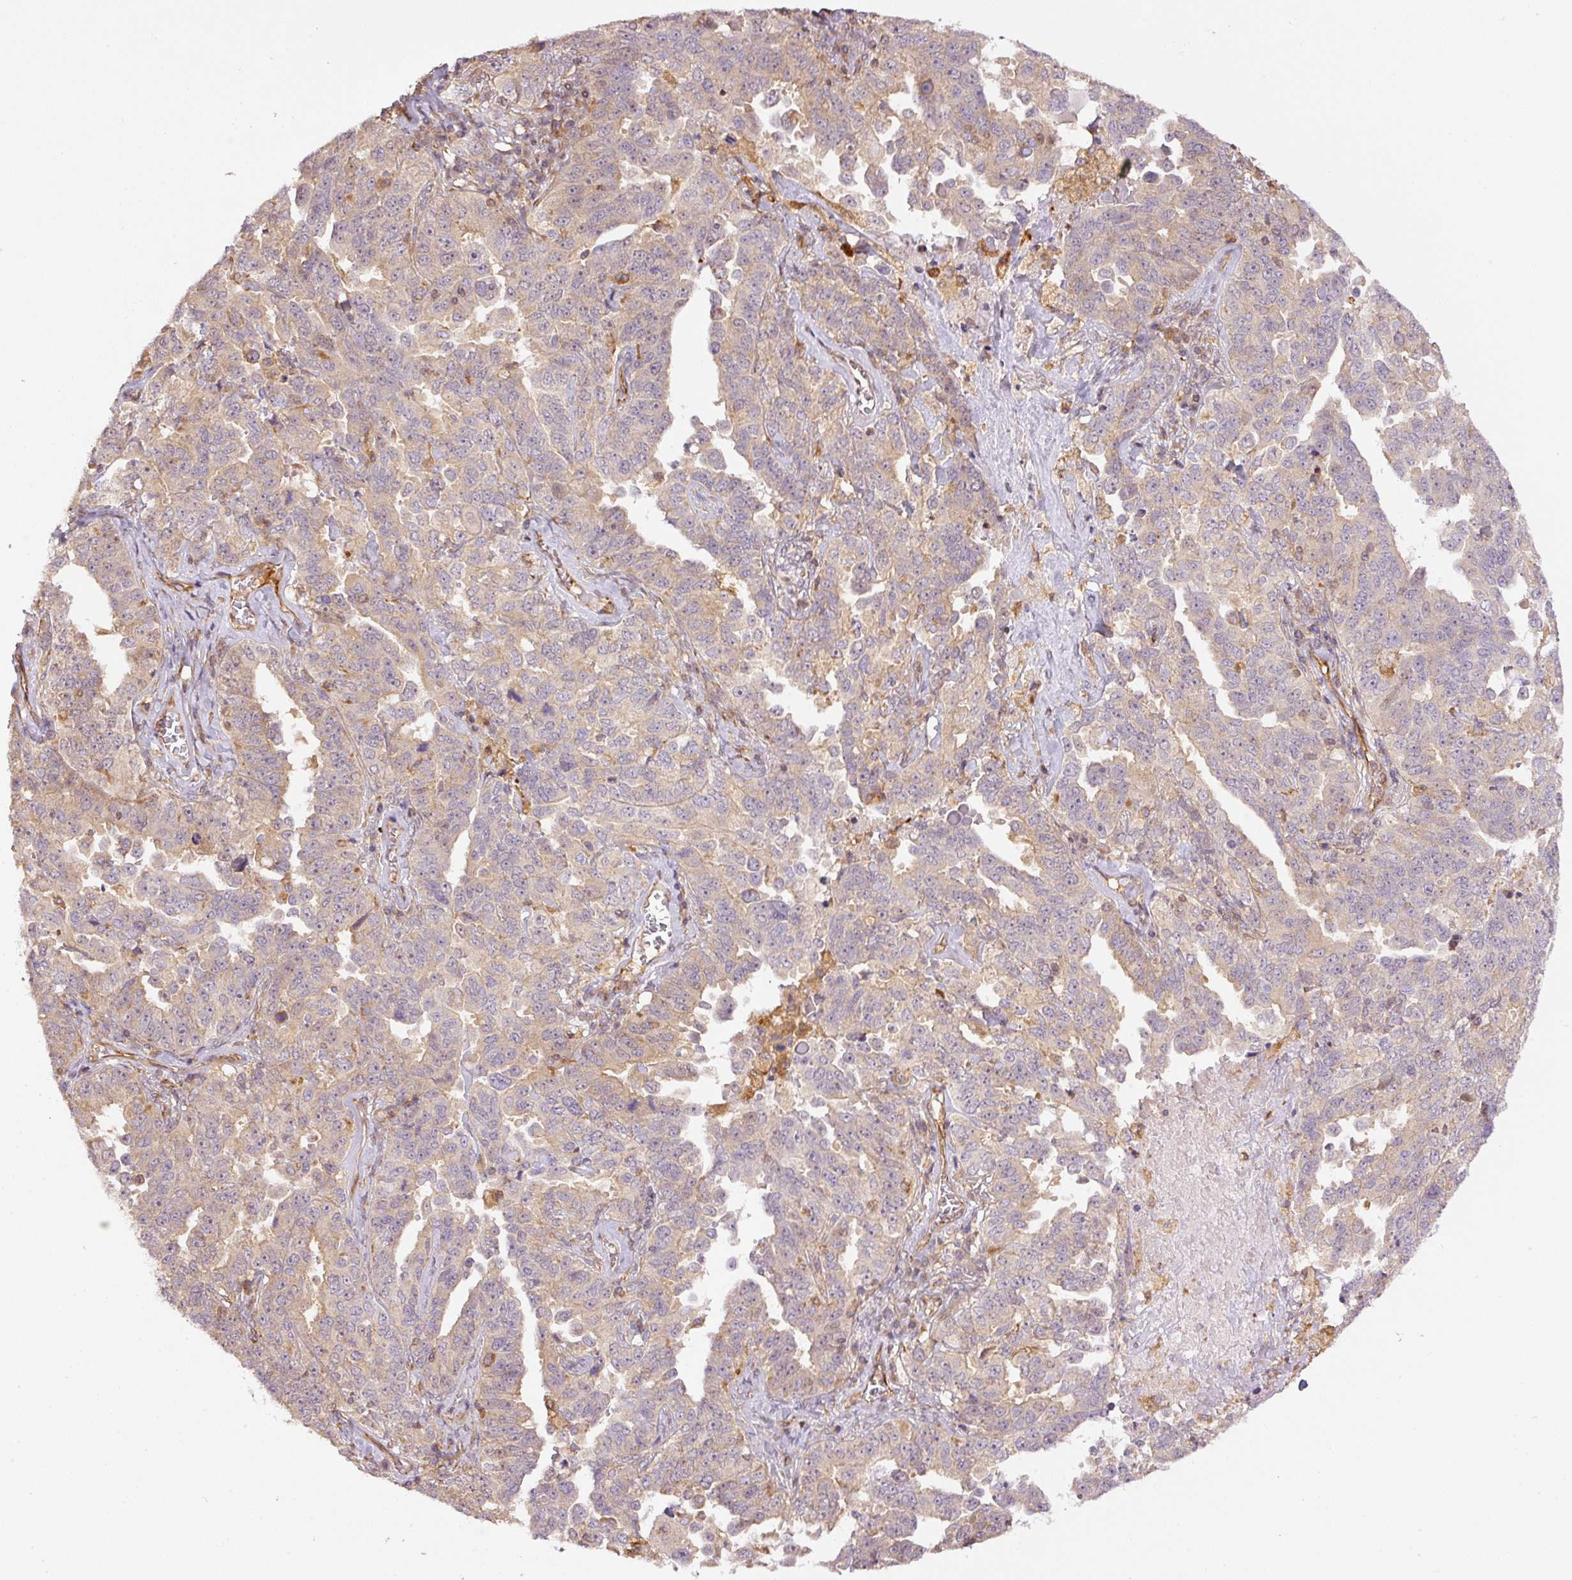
{"staining": {"intensity": "weak", "quantity": "<25%", "location": "cytoplasmic/membranous"}, "tissue": "ovarian cancer", "cell_type": "Tumor cells", "image_type": "cancer", "snomed": [{"axis": "morphology", "description": "Carcinoma, endometroid"}, {"axis": "topography", "description": "Ovary"}], "caption": "Immunohistochemical staining of ovarian endometroid carcinoma reveals no significant expression in tumor cells.", "gene": "PCK2", "patient": {"sex": "female", "age": 62}}